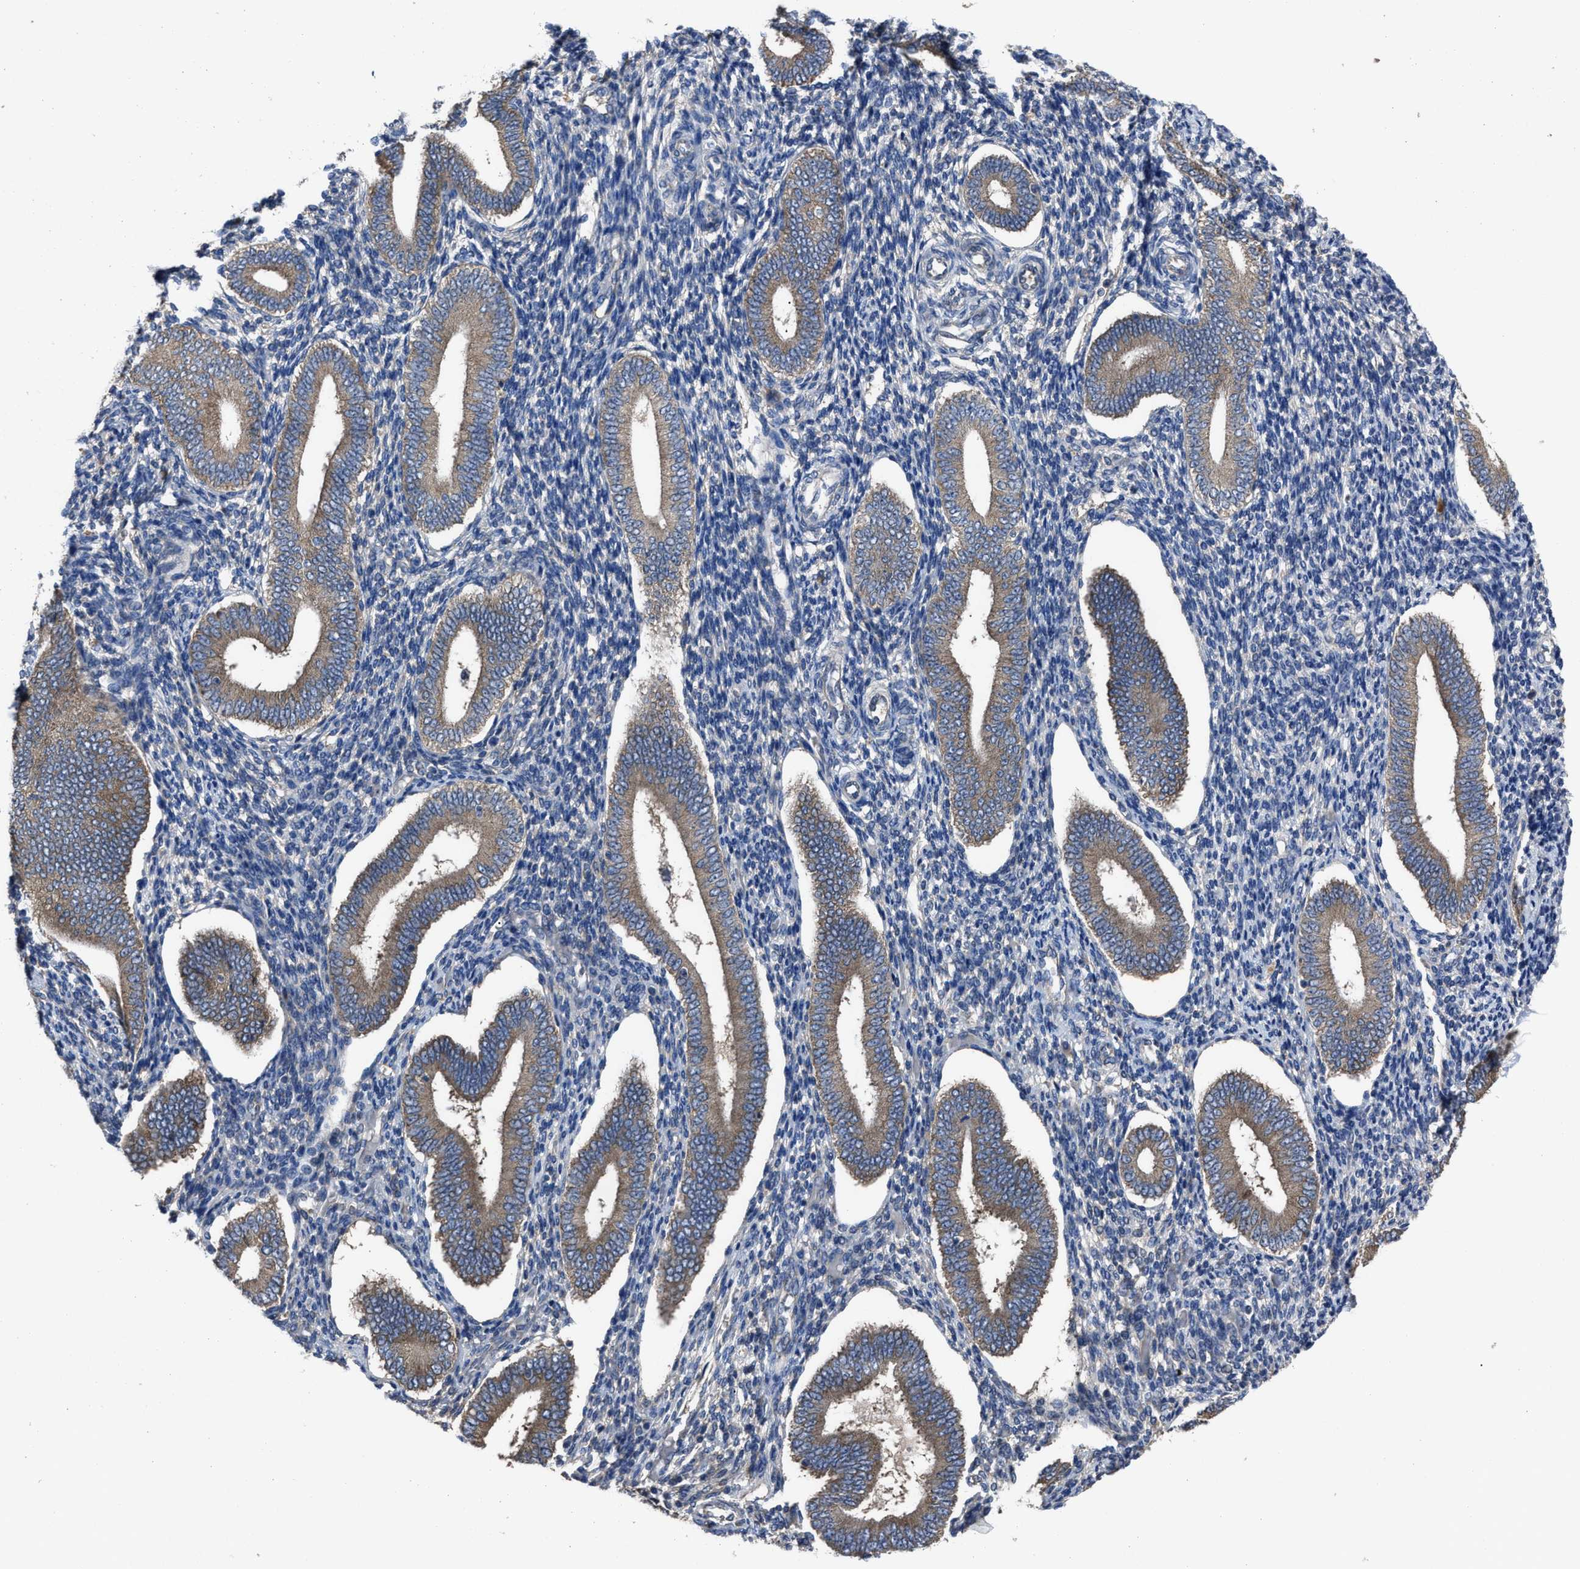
{"staining": {"intensity": "weak", "quantity": "<25%", "location": "cytoplasmic/membranous"}, "tissue": "endometrium", "cell_type": "Cells in endometrial stroma", "image_type": "normal", "snomed": [{"axis": "morphology", "description": "Normal tissue, NOS"}, {"axis": "topography", "description": "Endometrium"}], "caption": "Benign endometrium was stained to show a protein in brown. There is no significant positivity in cells in endometrial stroma. The staining is performed using DAB brown chromogen with nuclei counter-stained in using hematoxylin.", "gene": "UPF1", "patient": {"sex": "female", "age": 42}}